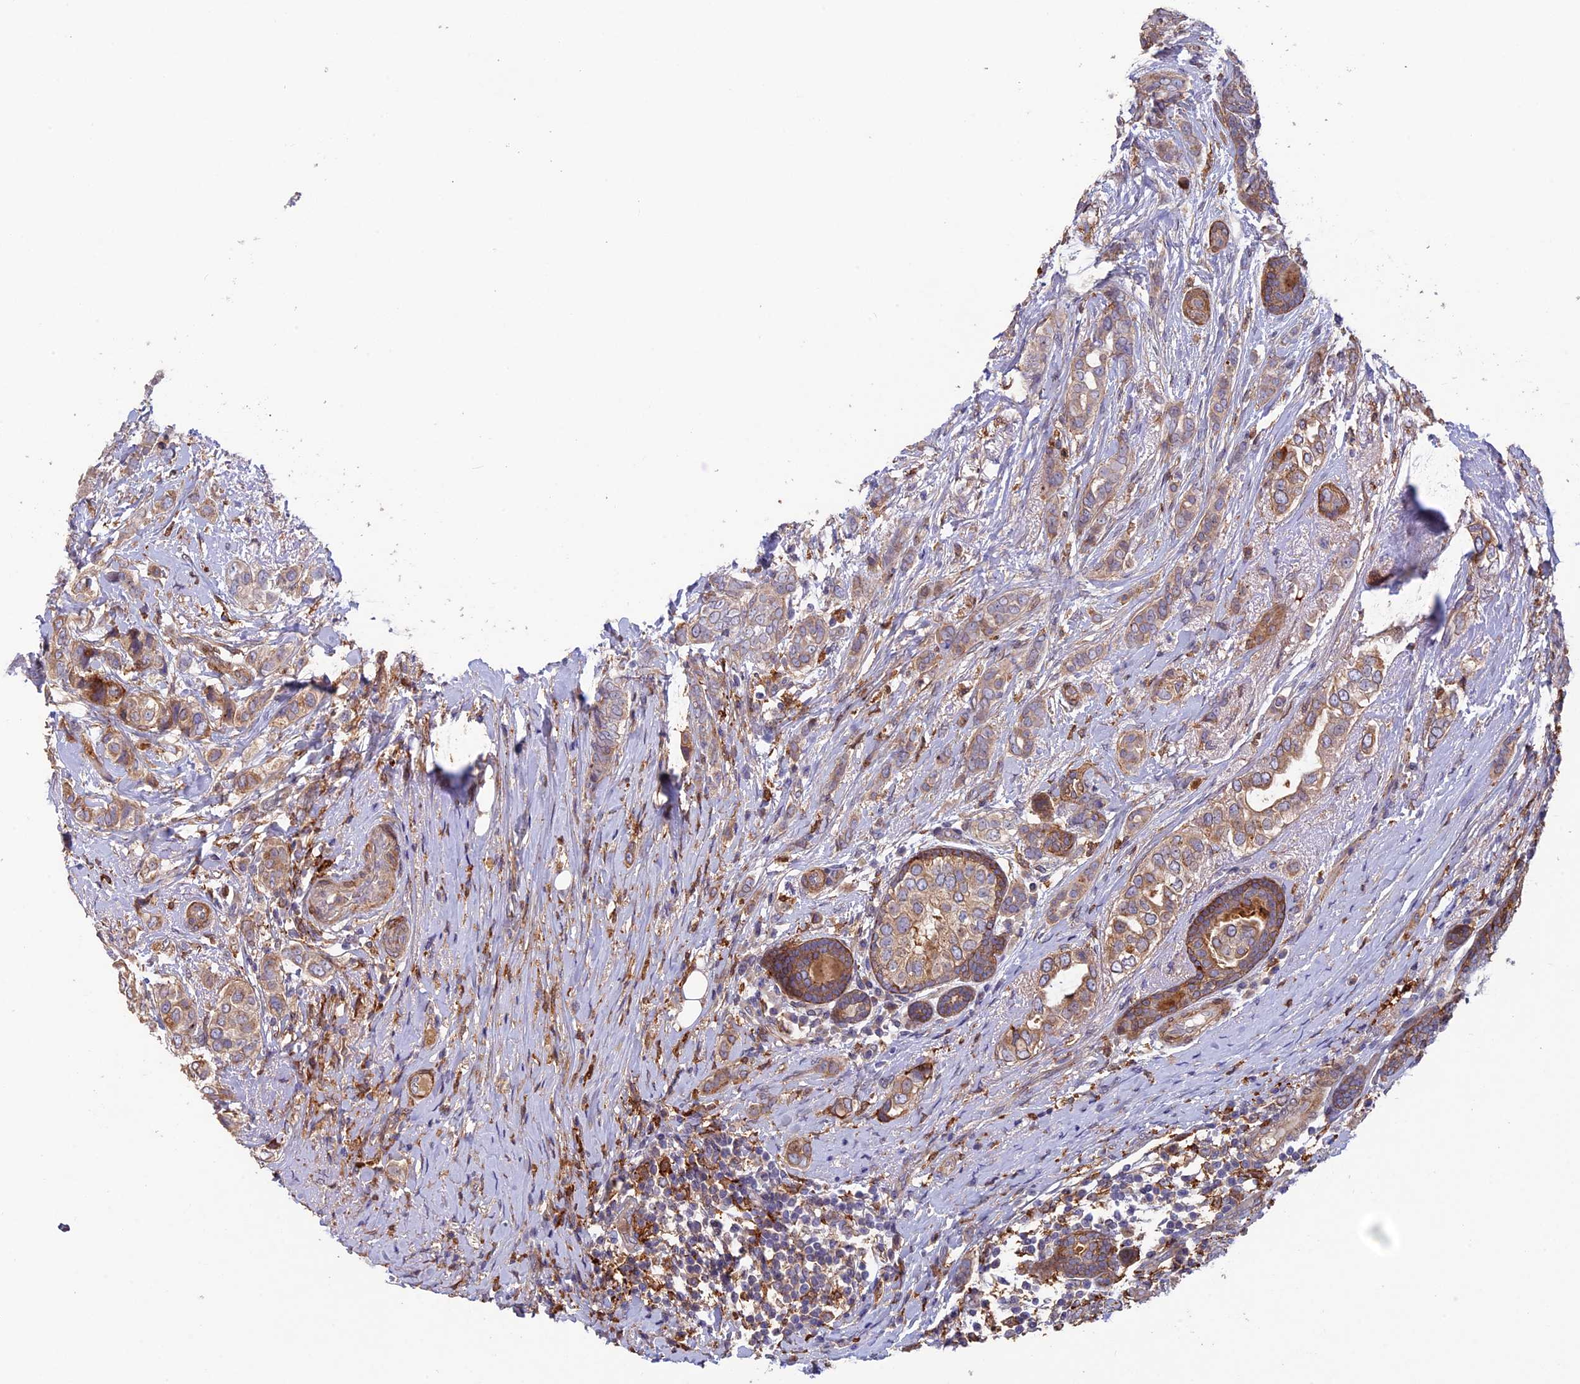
{"staining": {"intensity": "moderate", "quantity": "<25%", "location": "cytoplasmic/membranous"}, "tissue": "breast cancer", "cell_type": "Tumor cells", "image_type": "cancer", "snomed": [{"axis": "morphology", "description": "Lobular carcinoma"}, {"axis": "topography", "description": "Breast"}], "caption": "Protein staining of breast cancer tissue exhibits moderate cytoplasmic/membranous staining in about <25% of tumor cells.", "gene": "FERMT1", "patient": {"sex": "female", "age": 51}}